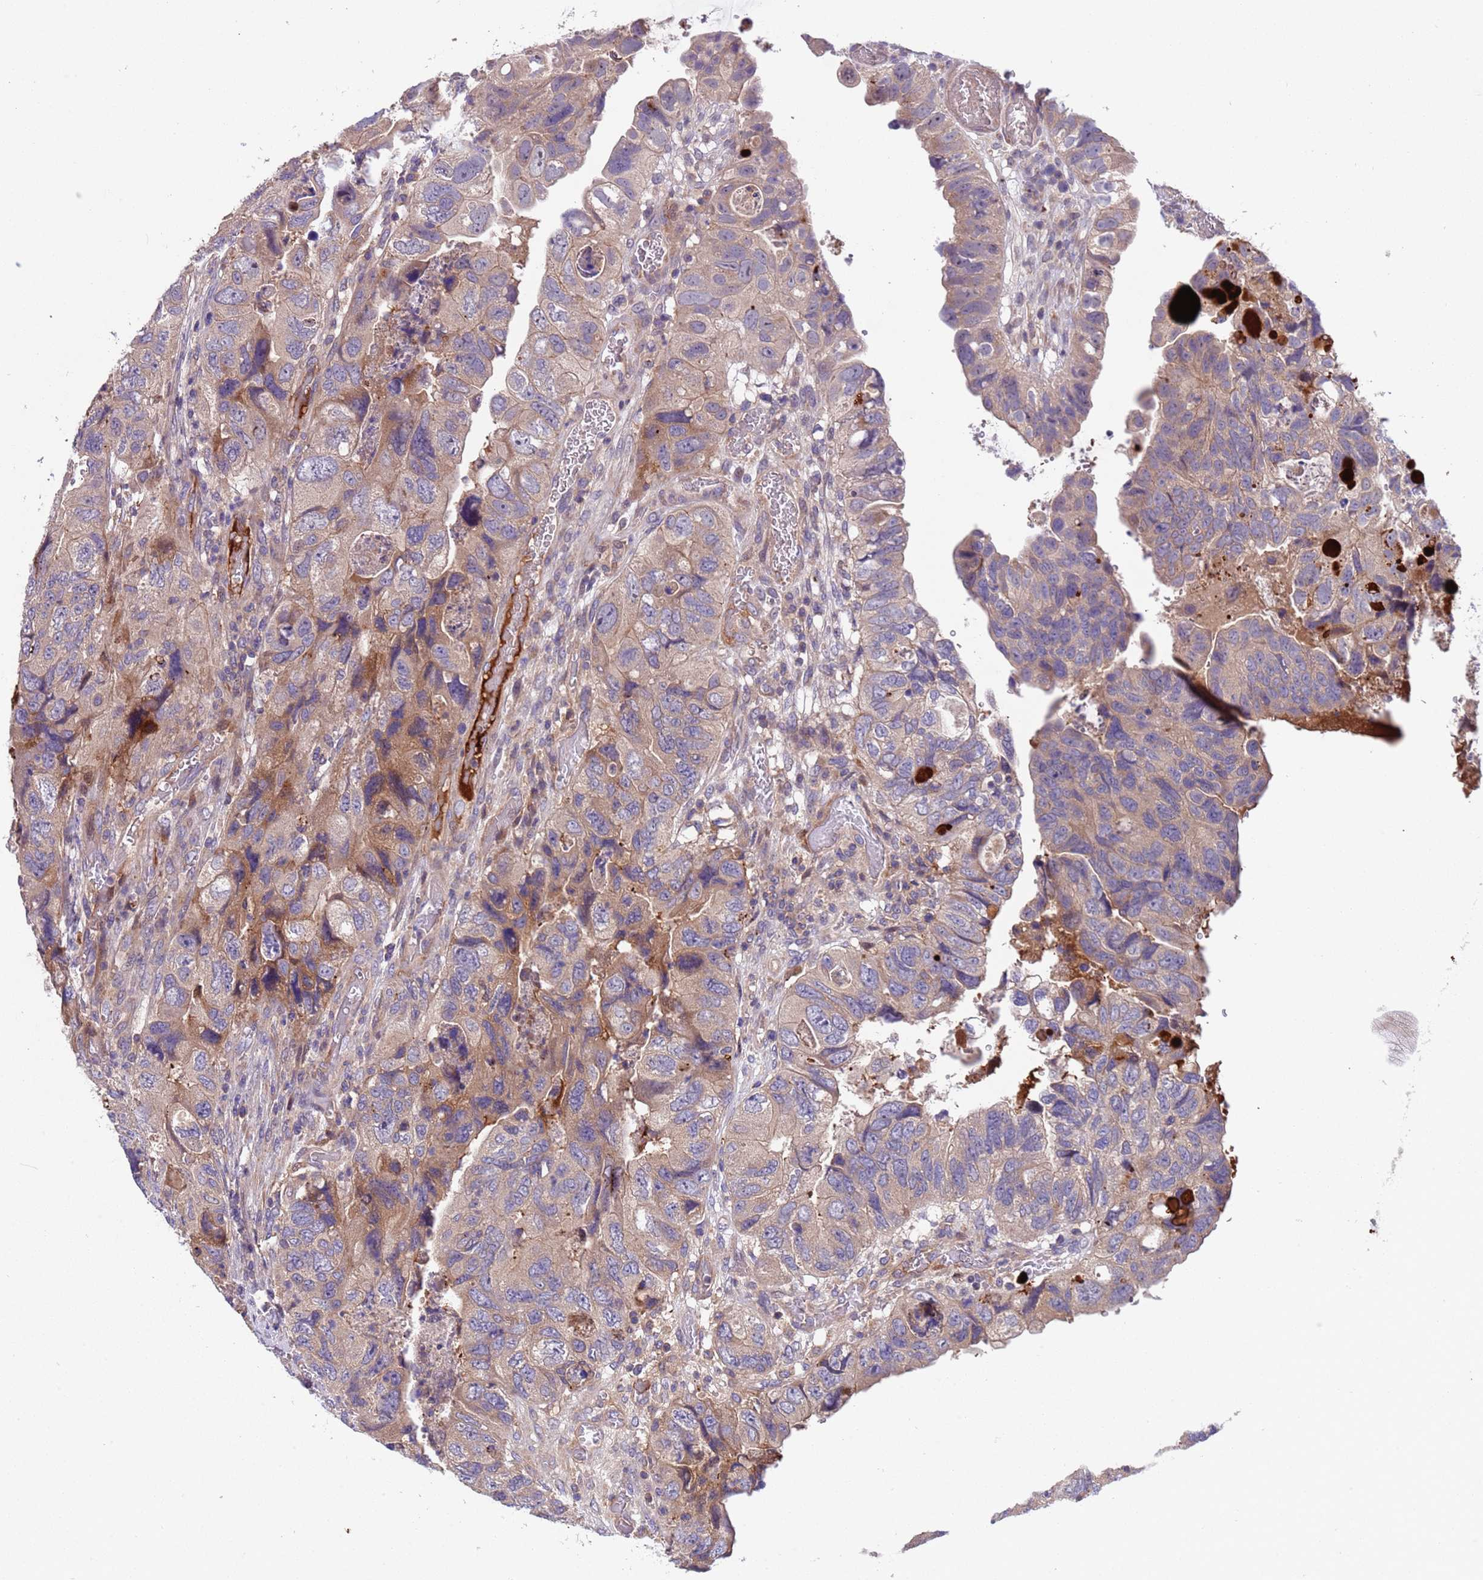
{"staining": {"intensity": "weak", "quantity": "25%-75%", "location": "cytoplasmic/membranous"}, "tissue": "colorectal cancer", "cell_type": "Tumor cells", "image_type": "cancer", "snomed": [{"axis": "morphology", "description": "Adenocarcinoma, NOS"}, {"axis": "topography", "description": "Rectum"}], "caption": "Brown immunohistochemical staining in human colorectal cancer exhibits weak cytoplasmic/membranous staining in about 25%-75% of tumor cells.", "gene": "PARP16", "patient": {"sex": "male", "age": 63}}